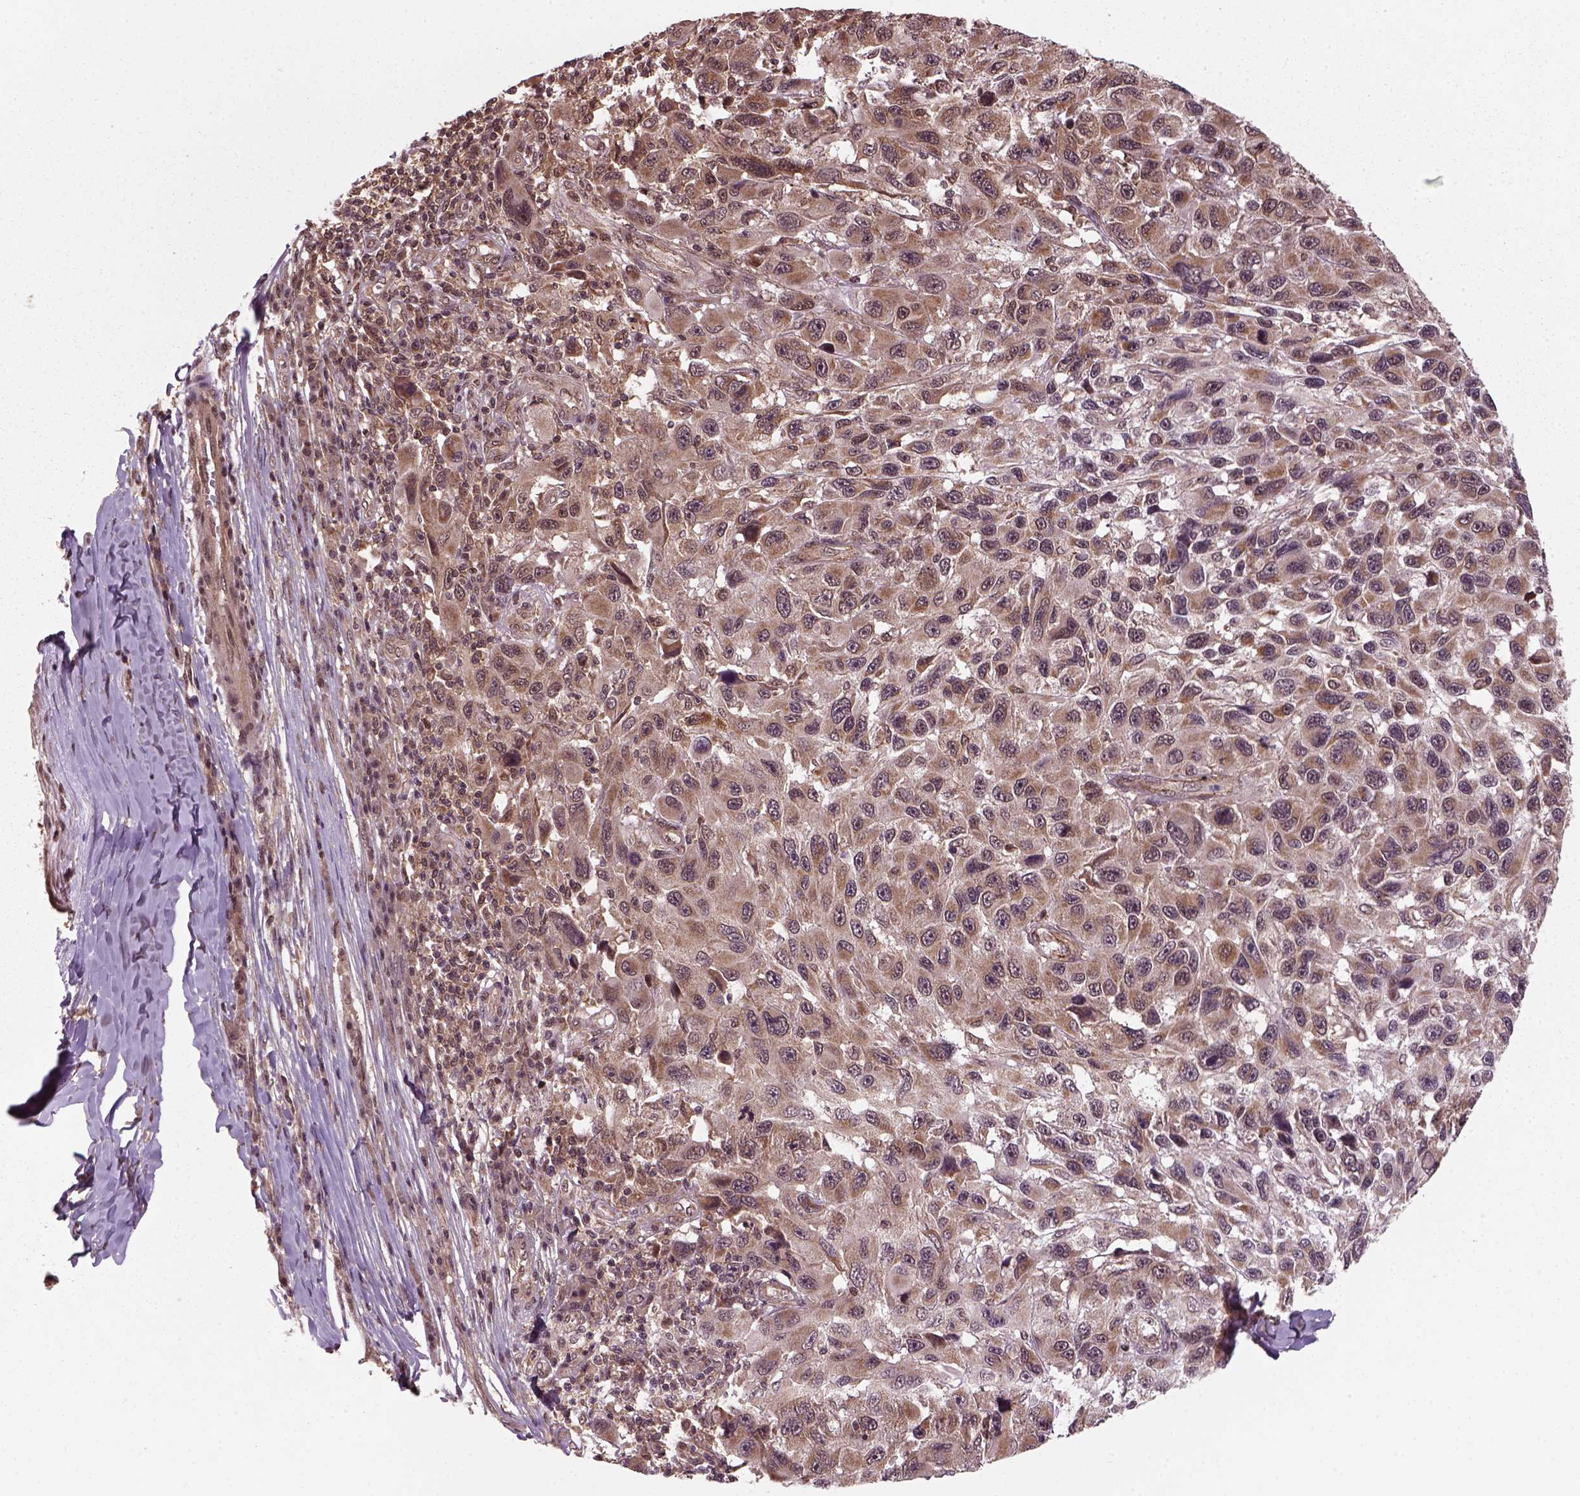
{"staining": {"intensity": "moderate", "quantity": ">75%", "location": "cytoplasmic/membranous"}, "tissue": "melanoma", "cell_type": "Tumor cells", "image_type": "cancer", "snomed": [{"axis": "morphology", "description": "Malignant melanoma, NOS"}, {"axis": "topography", "description": "Skin"}], "caption": "Tumor cells show moderate cytoplasmic/membranous positivity in about >75% of cells in melanoma.", "gene": "NUDT9", "patient": {"sex": "male", "age": 53}}